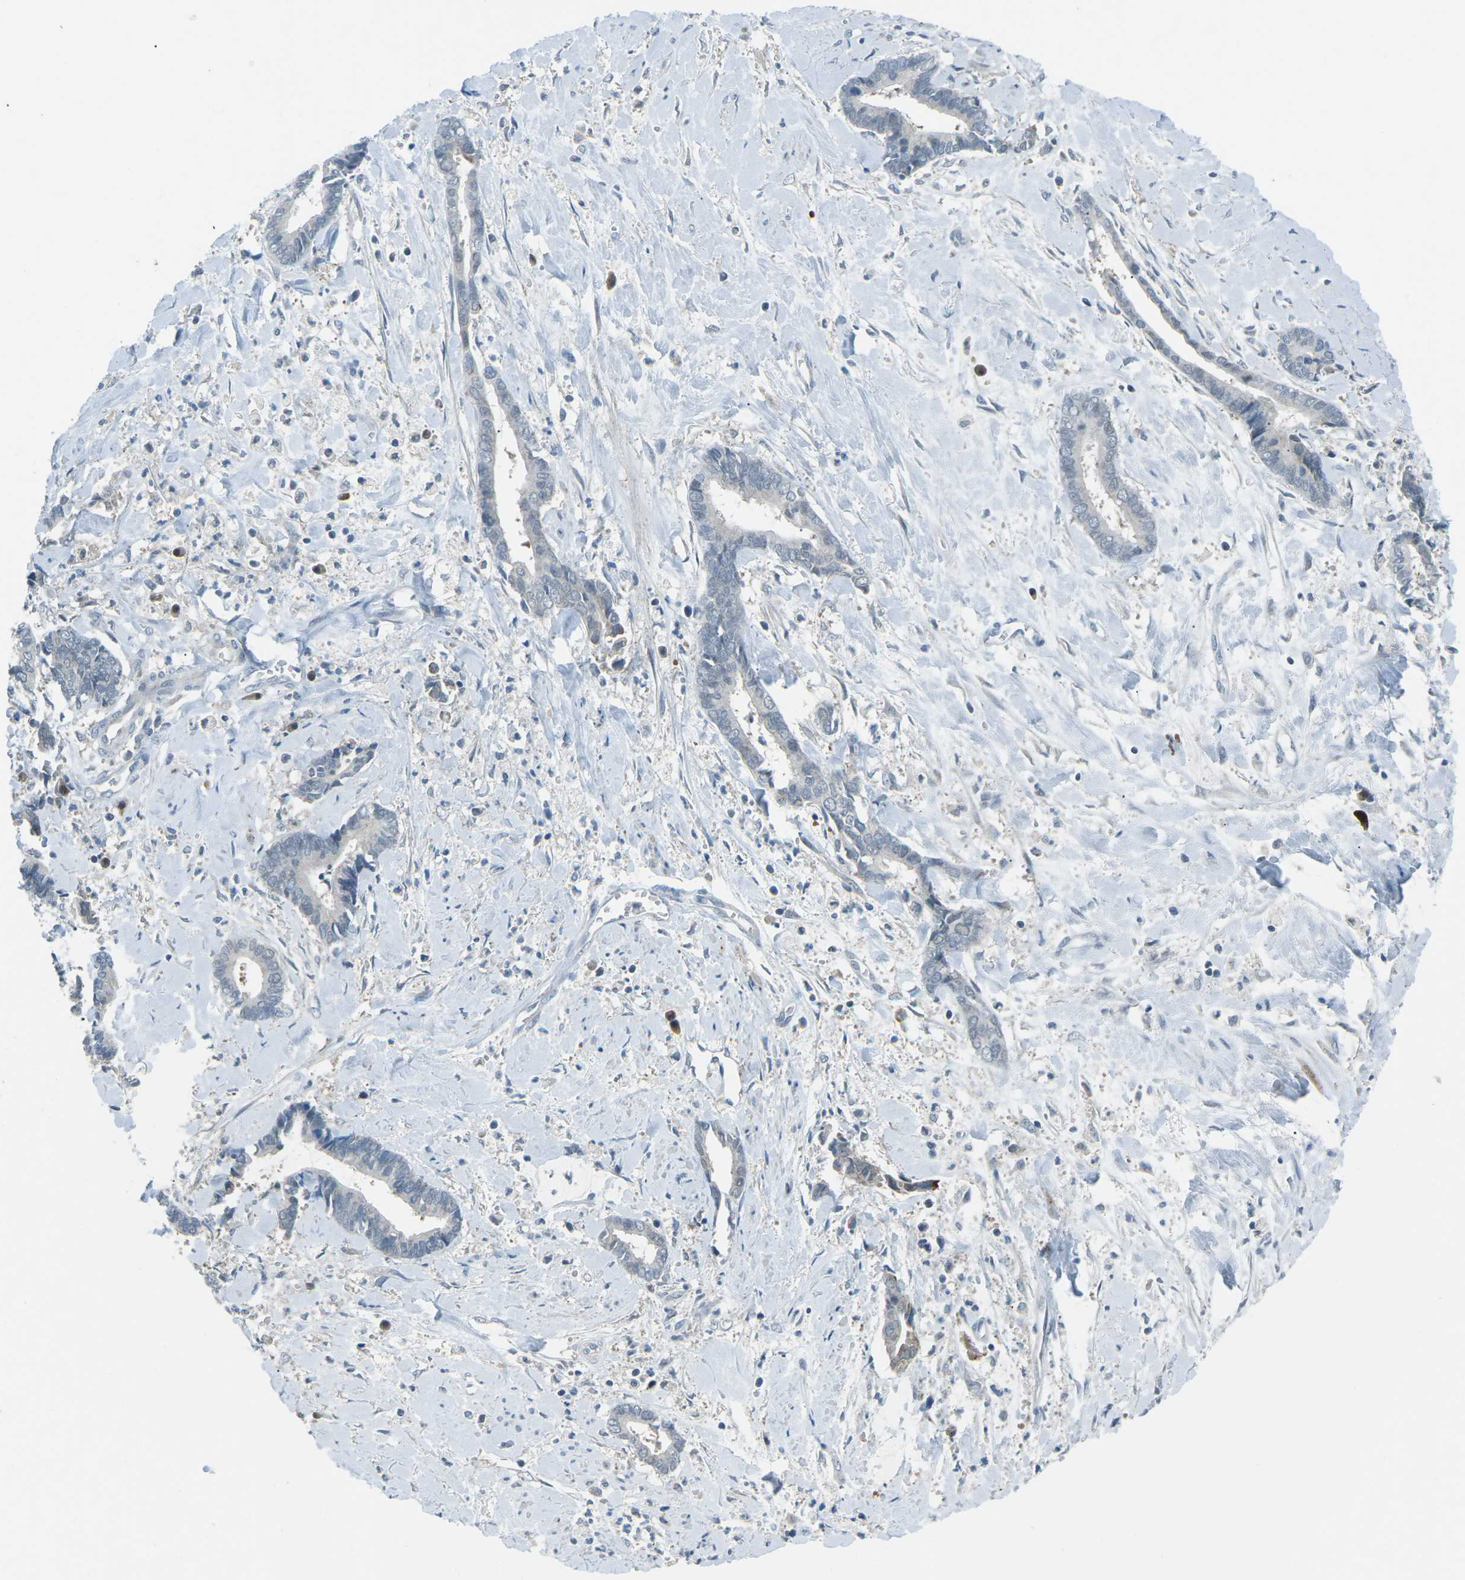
{"staining": {"intensity": "negative", "quantity": "none", "location": "none"}, "tissue": "cervical cancer", "cell_type": "Tumor cells", "image_type": "cancer", "snomed": [{"axis": "morphology", "description": "Adenocarcinoma, NOS"}, {"axis": "topography", "description": "Cervix"}], "caption": "Photomicrograph shows no protein expression in tumor cells of cervical cancer tissue.", "gene": "PRKCA", "patient": {"sex": "female", "age": 44}}